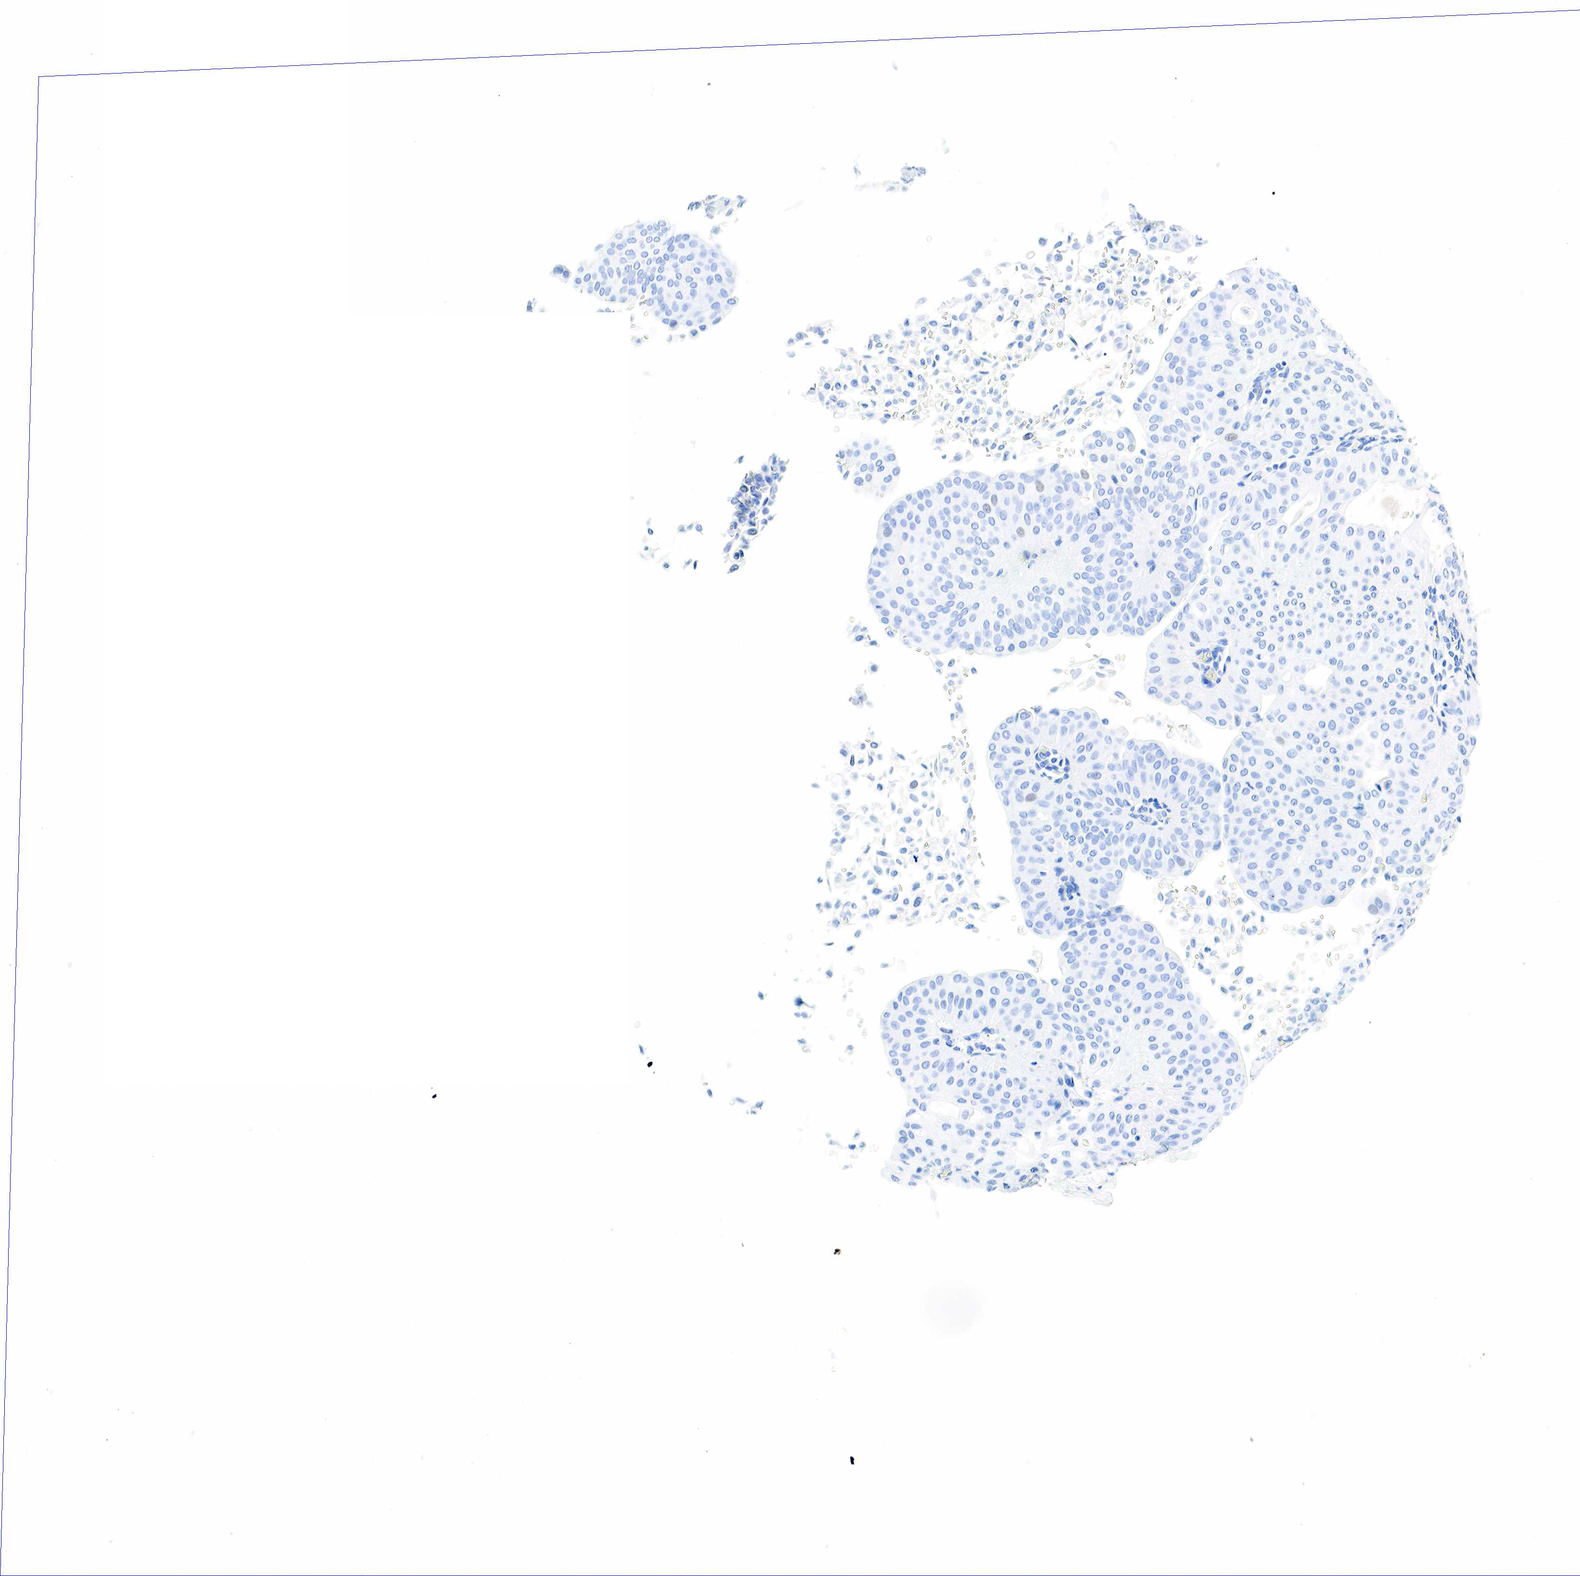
{"staining": {"intensity": "negative", "quantity": "none", "location": "none"}, "tissue": "urothelial cancer", "cell_type": "Tumor cells", "image_type": "cancer", "snomed": [{"axis": "morphology", "description": "Urothelial carcinoma, Low grade"}, {"axis": "topography", "description": "Urinary bladder"}], "caption": "IHC of human urothelial cancer displays no positivity in tumor cells.", "gene": "INHA", "patient": {"sex": "male", "age": 64}}